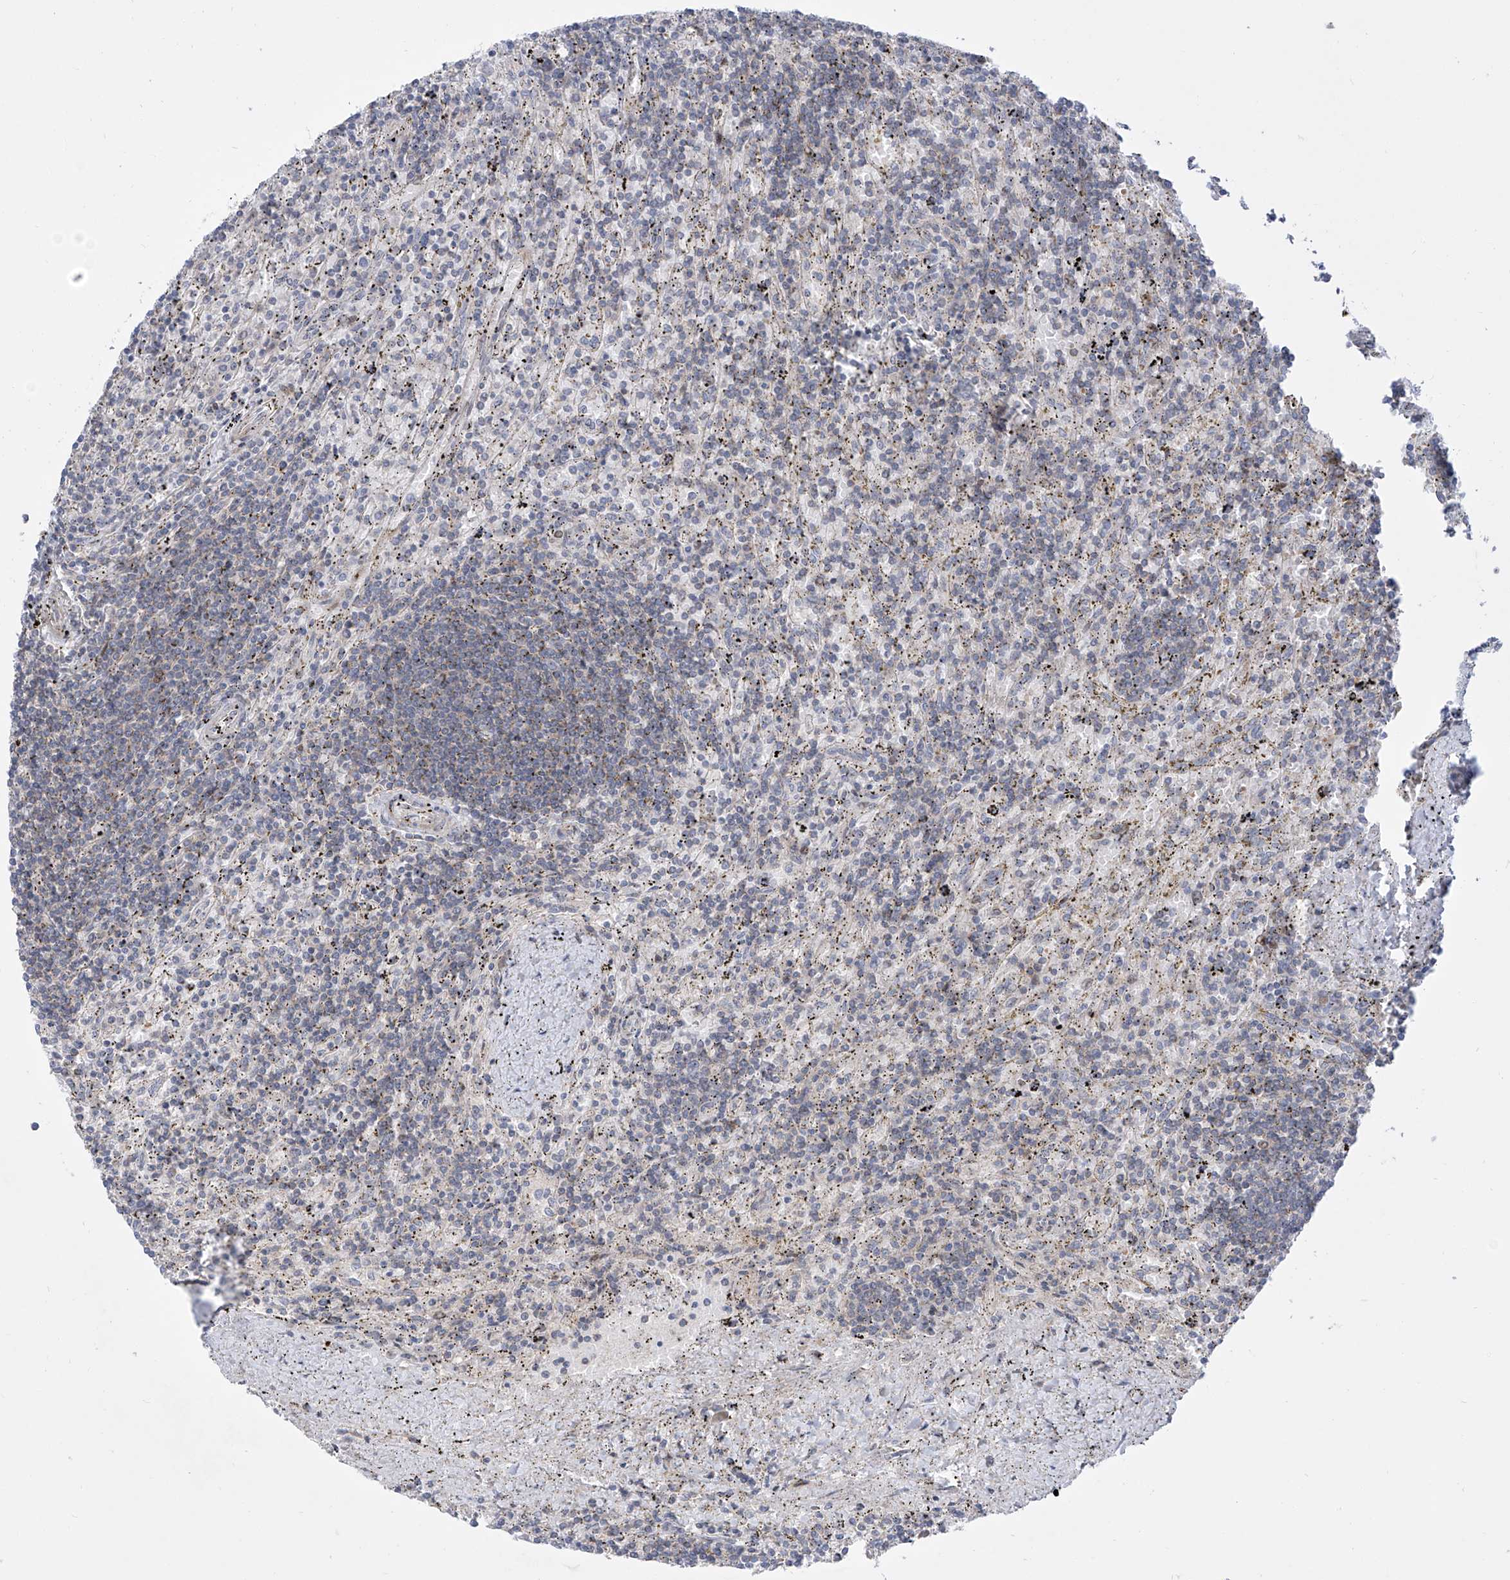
{"staining": {"intensity": "negative", "quantity": "none", "location": "none"}, "tissue": "lymphoma", "cell_type": "Tumor cells", "image_type": "cancer", "snomed": [{"axis": "morphology", "description": "Malignant lymphoma, non-Hodgkin's type, Low grade"}, {"axis": "topography", "description": "Spleen"}], "caption": "IHC image of neoplastic tissue: human lymphoma stained with DAB (3,3'-diaminobenzidine) exhibits no significant protein expression in tumor cells. (Brightfield microscopy of DAB (3,3'-diaminobenzidine) immunohistochemistry at high magnification).", "gene": "LRRC1", "patient": {"sex": "male", "age": 76}}